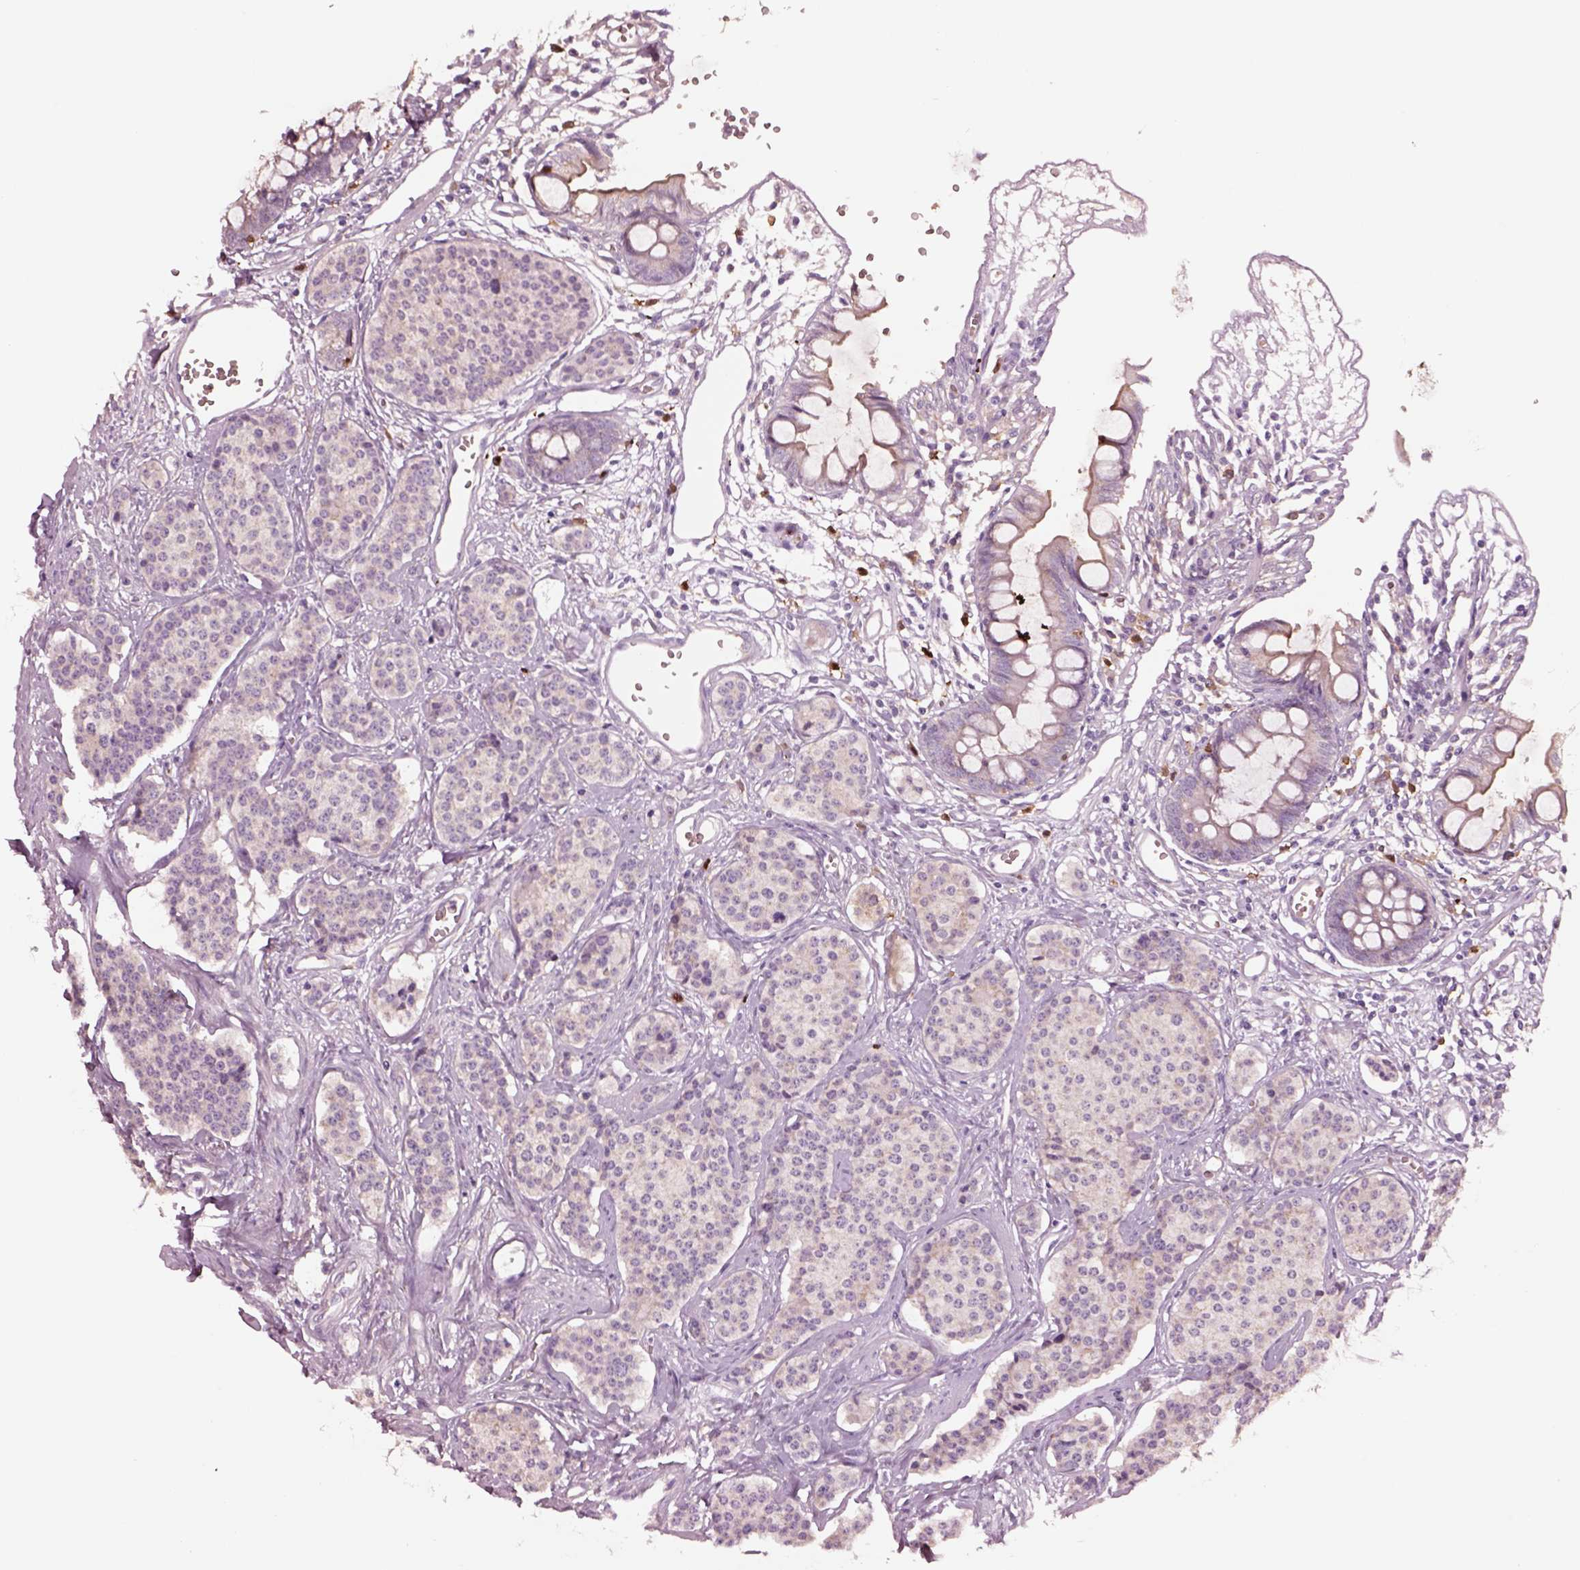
{"staining": {"intensity": "negative", "quantity": "none", "location": "none"}, "tissue": "carcinoid", "cell_type": "Tumor cells", "image_type": "cancer", "snomed": [{"axis": "morphology", "description": "Carcinoid, malignant, NOS"}, {"axis": "topography", "description": "Small intestine"}], "caption": "Tumor cells are negative for brown protein staining in carcinoid (malignant). (DAB (3,3'-diaminobenzidine) immunohistochemistry (IHC) visualized using brightfield microscopy, high magnification).", "gene": "HTR1B", "patient": {"sex": "female", "age": 64}}